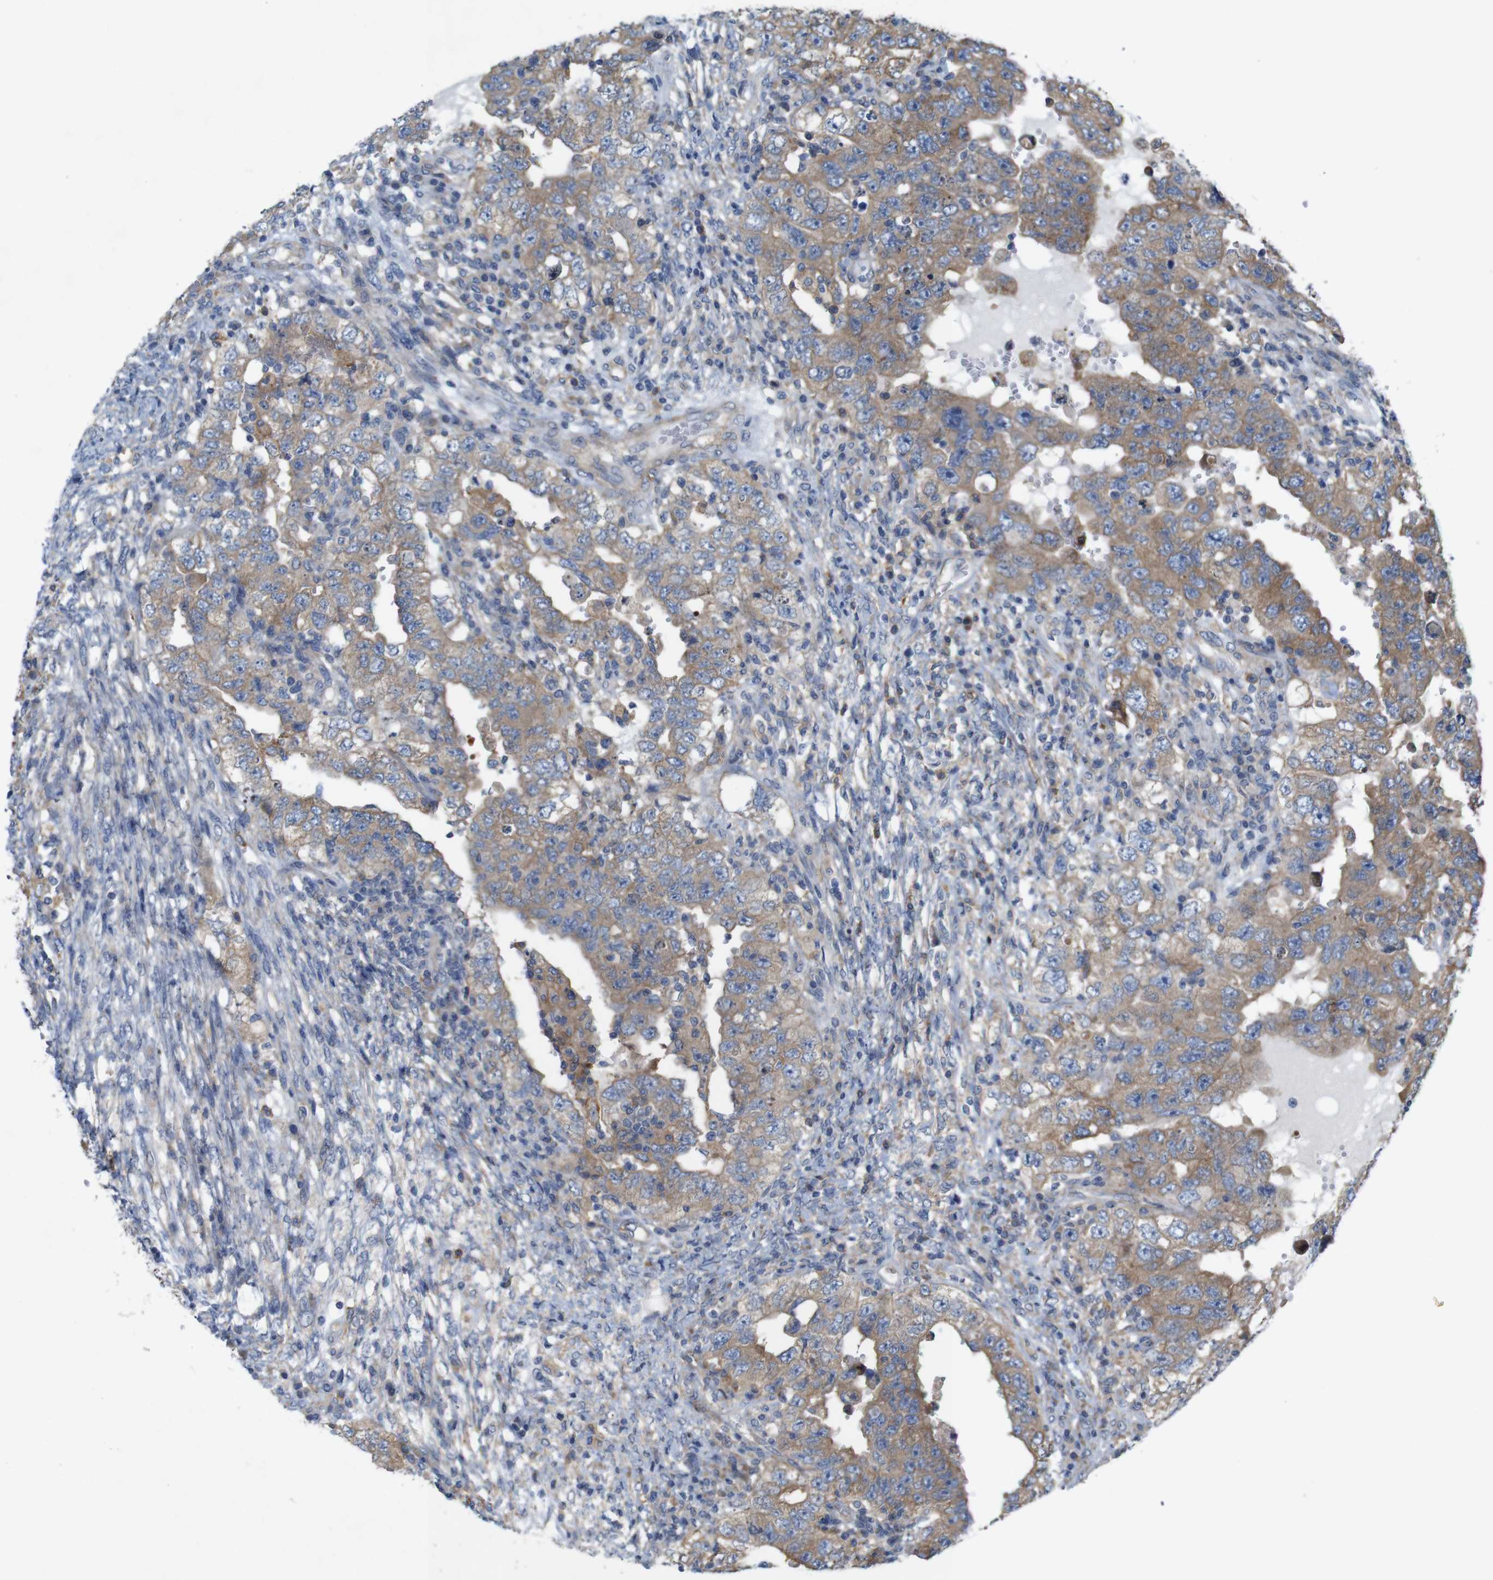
{"staining": {"intensity": "moderate", "quantity": ">75%", "location": "cytoplasmic/membranous"}, "tissue": "testis cancer", "cell_type": "Tumor cells", "image_type": "cancer", "snomed": [{"axis": "morphology", "description": "Carcinoma, Embryonal, NOS"}, {"axis": "topography", "description": "Testis"}], "caption": "Immunohistochemistry (DAB (3,3'-diaminobenzidine)) staining of testis embryonal carcinoma demonstrates moderate cytoplasmic/membranous protein expression in about >75% of tumor cells. (DAB IHC with brightfield microscopy, high magnification).", "gene": "SIGLEC8", "patient": {"sex": "male", "age": 26}}